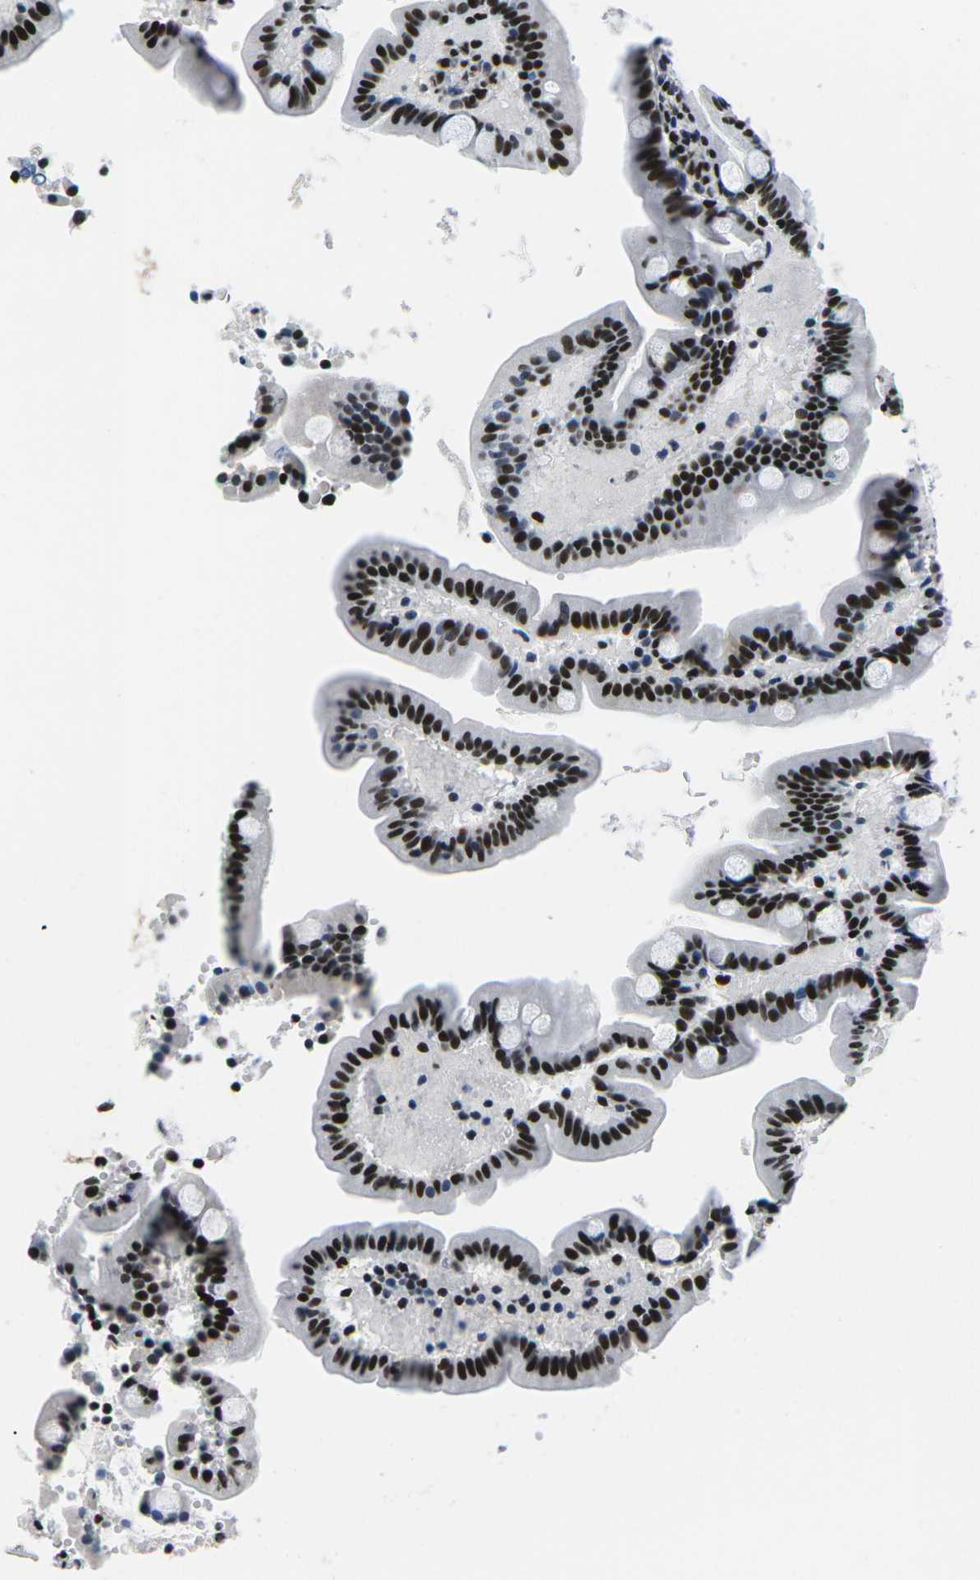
{"staining": {"intensity": "strong", "quantity": "25%-75%", "location": "nuclear"}, "tissue": "duodenum", "cell_type": "Glandular cells", "image_type": "normal", "snomed": [{"axis": "morphology", "description": "Normal tissue, NOS"}, {"axis": "topography", "description": "Duodenum"}], "caption": "DAB (3,3'-diaminobenzidine) immunohistochemical staining of unremarkable duodenum exhibits strong nuclear protein positivity in approximately 25%-75% of glandular cells. (DAB = brown stain, brightfield microscopy at high magnification).", "gene": "ATF1", "patient": {"sex": "male", "age": 54}}